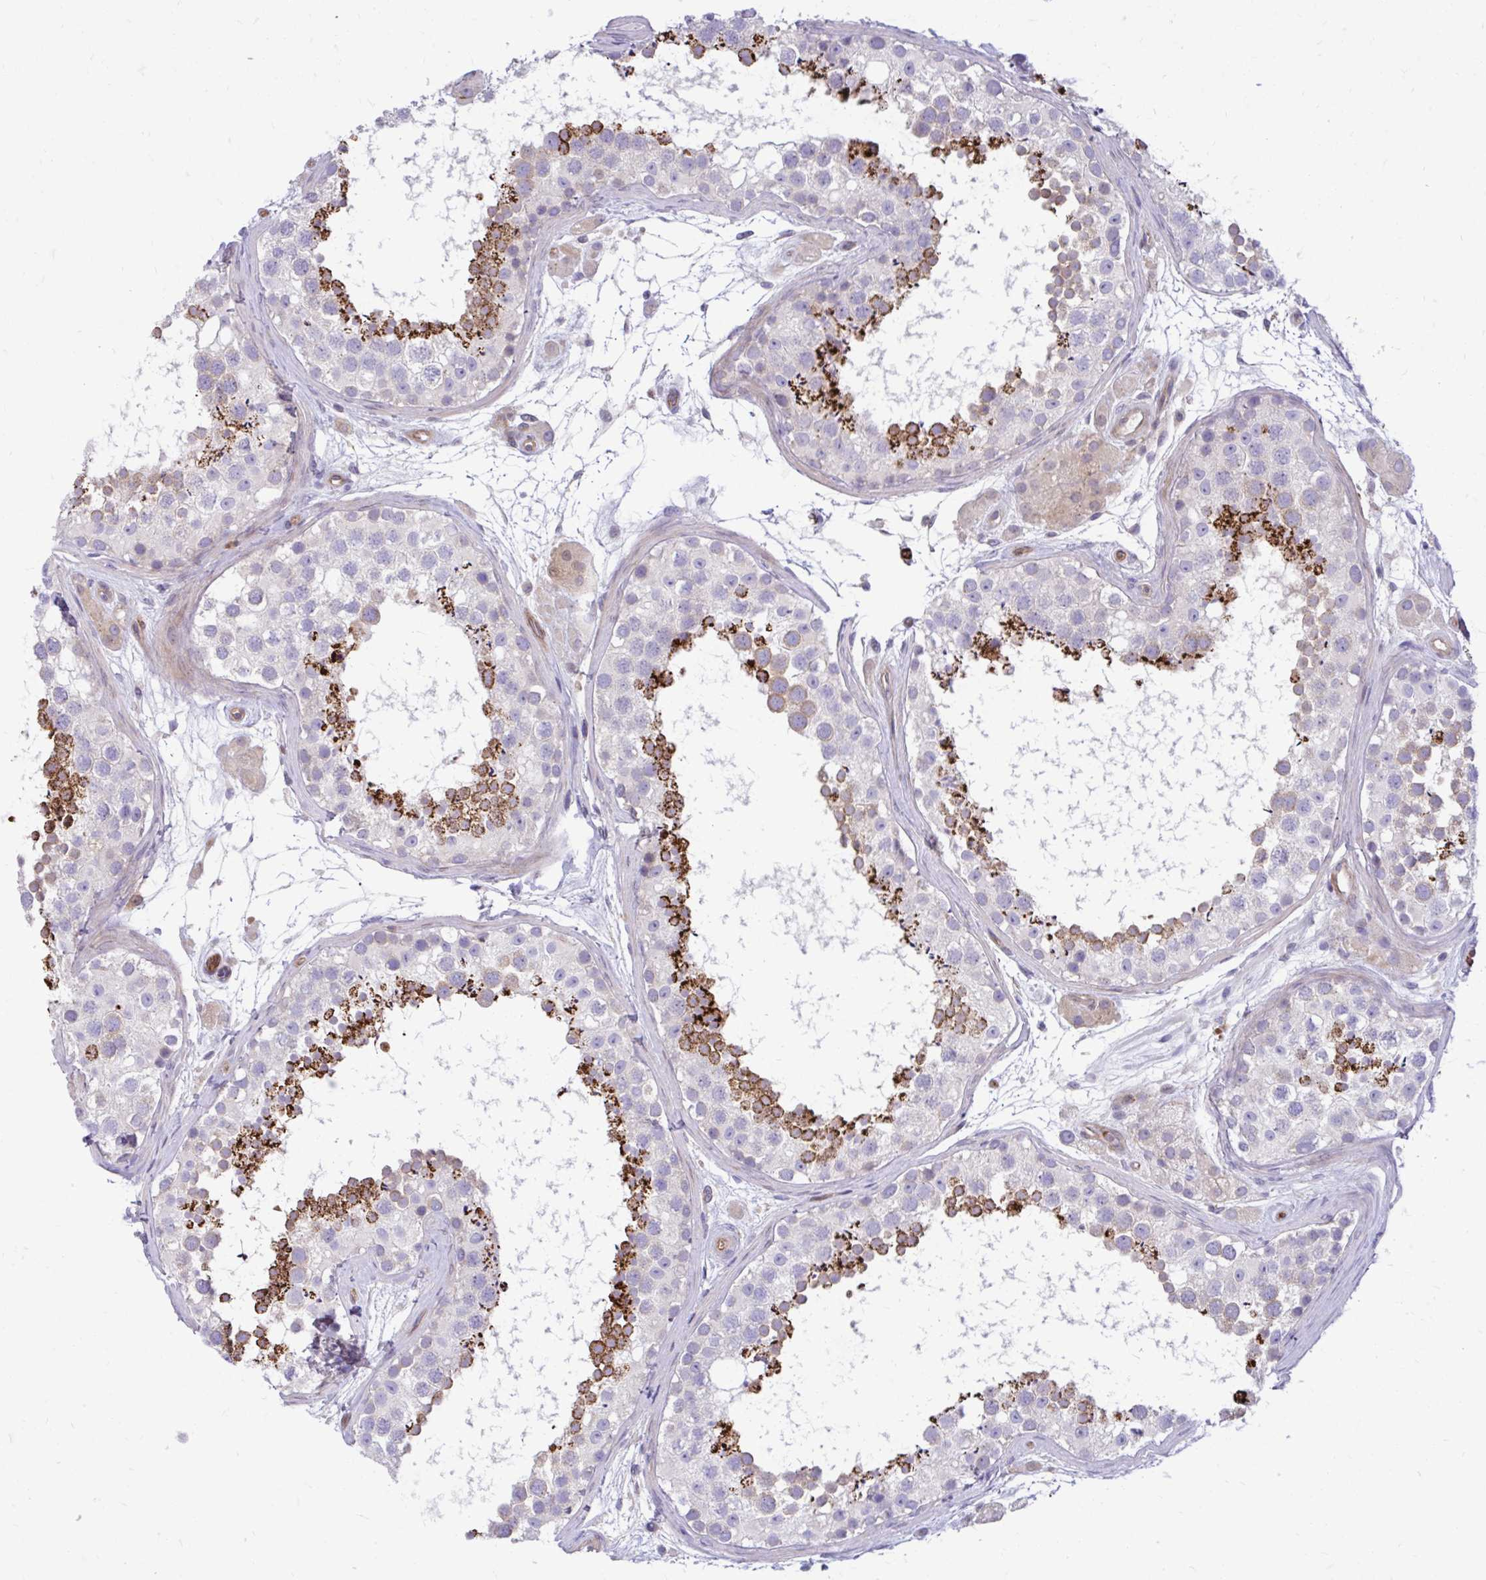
{"staining": {"intensity": "strong", "quantity": "<25%", "location": "cytoplasmic/membranous"}, "tissue": "testis", "cell_type": "Cells in seminiferous ducts", "image_type": "normal", "snomed": [{"axis": "morphology", "description": "Normal tissue, NOS"}, {"axis": "topography", "description": "Testis"}], "caption": "Approximately <25% of cells in seminiferous ducts in benign human testis exhibit strong cytoplasmic/membranous protein staining as visualized by brown immunohistochemical staining.", "gene": "ESPNL", "patient": {"sex": "male", "age": 41}}